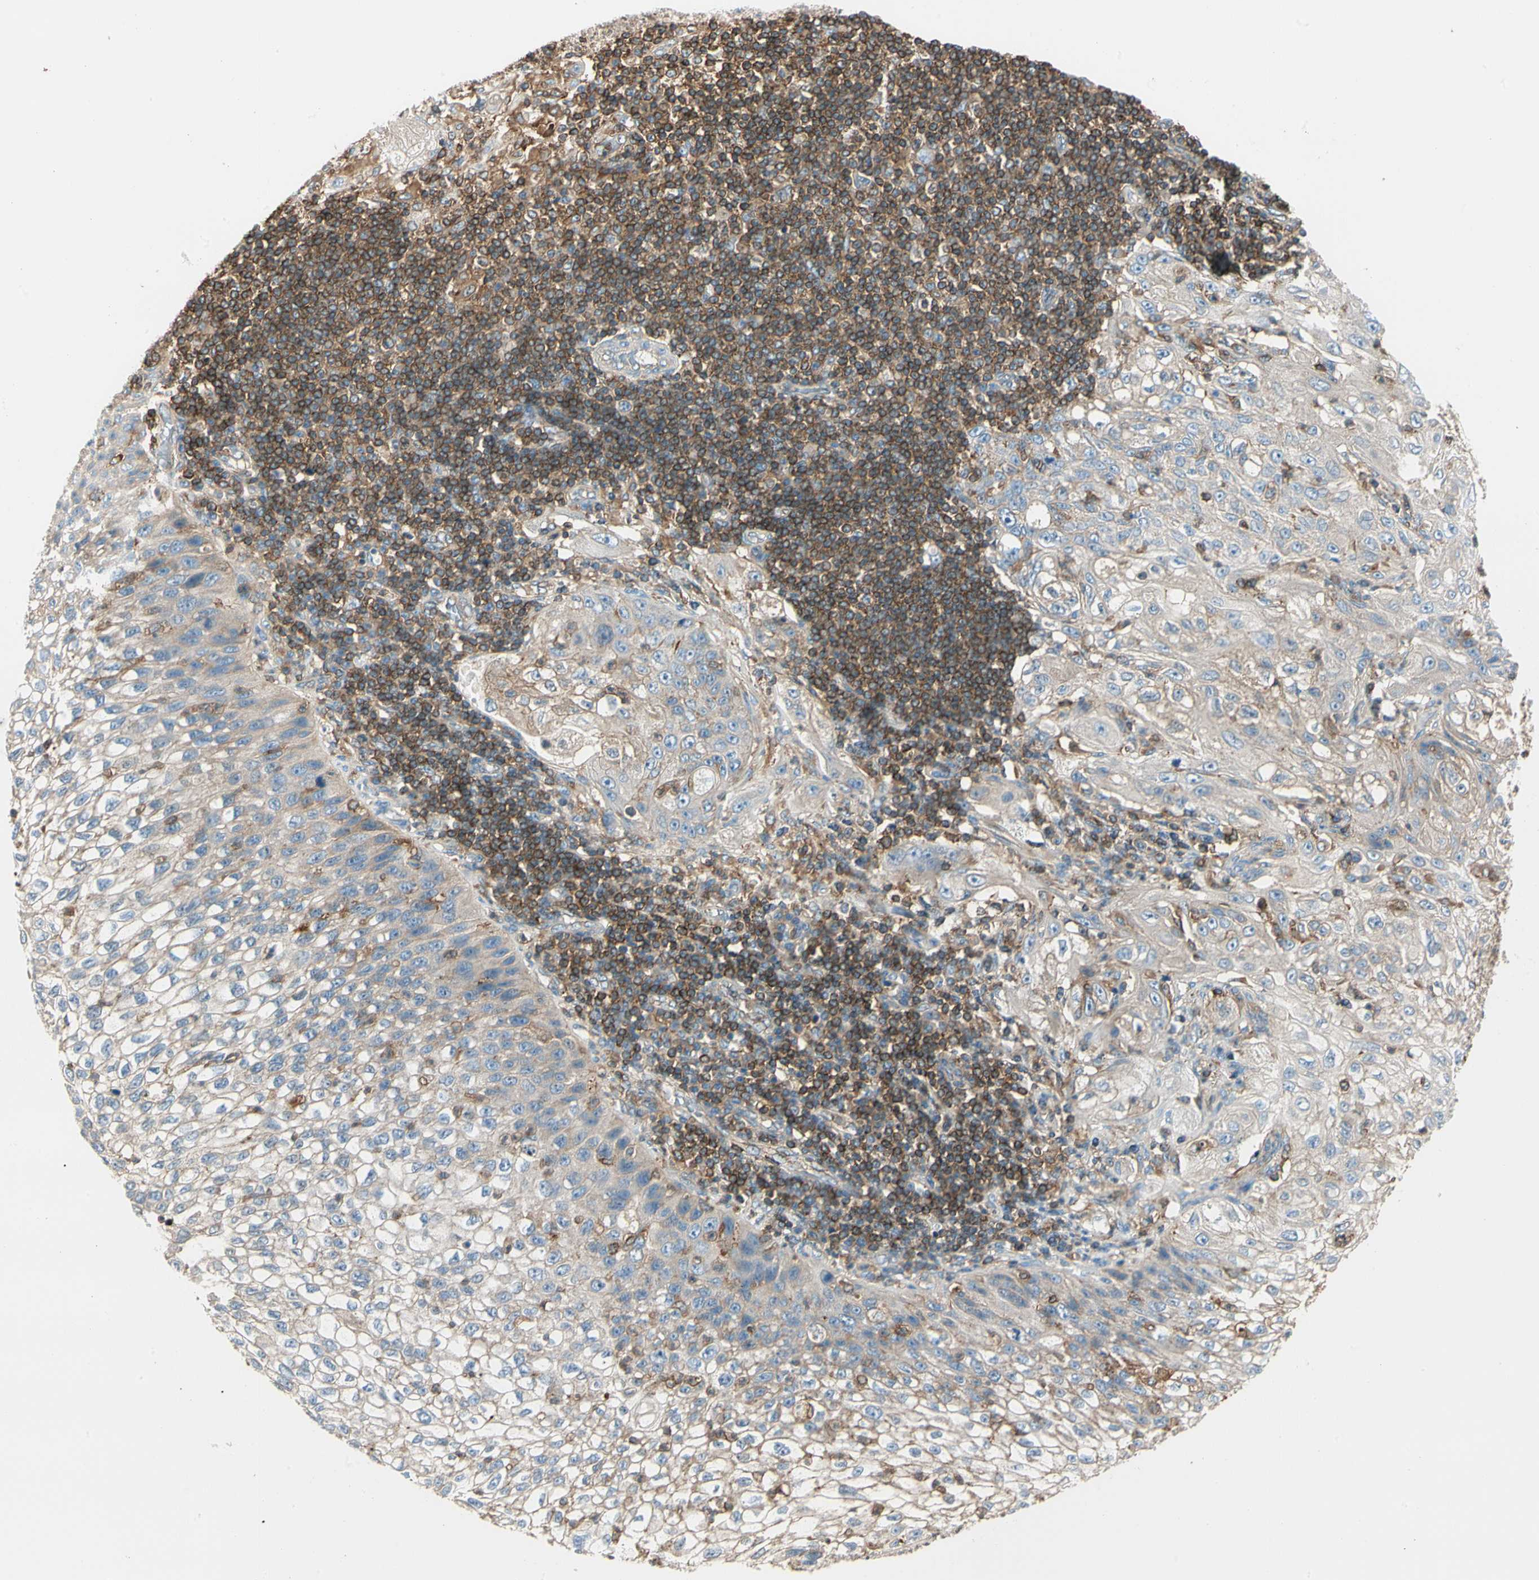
{"staining": {"intensity": "weak", "quantity": "<25%", "location": "cytoplasmic/membranous"}, "tissue": "lung cancer", "cell_type": "Tumor cells", "image_type": "cancer", "snomed": [{"axis": "morphology", "description": "Inflammation, NOS"}, {"axis": "morphology", "description": "Squamous cell carcinoma, NOS"}, {"axis": "topography", "description": "Lymph node"}, {"axis": "topography", "description": "Soft tissue"}, {"axis": "topography", "description": "Lung"}], "caption": "Immunohistochemistry (IHC) micrograph of neoplastic tissue: human lung squamous cell carcinoma stained with DAB exhibits no significant protein expression in tumor cells.", "gene": "CAPZA2", "patient": {"sex": "male", "age": 66}}